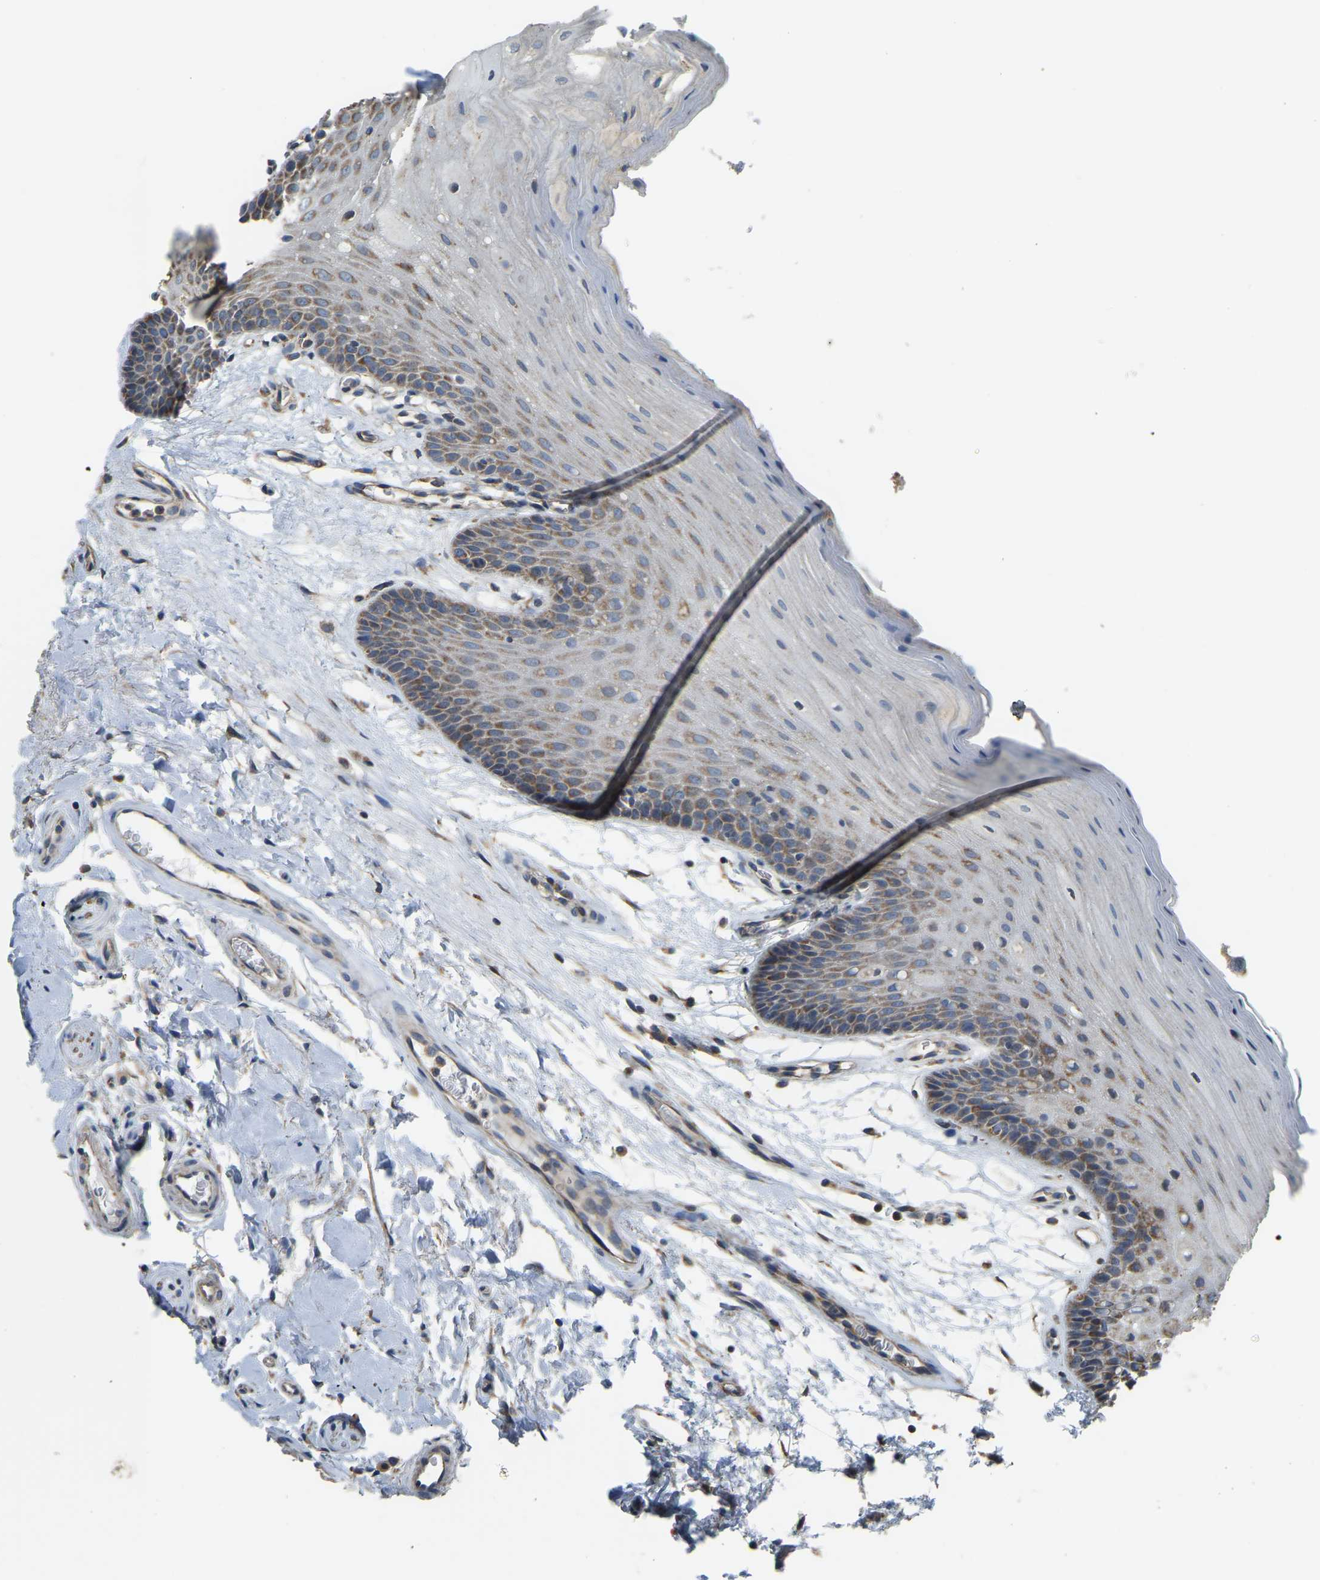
{"staining": {"intensity": "moderate", "quantity": ">75%", "location": "cytoplasmic/membranous"}, "tissue": "oral mucosa", "cell_type": "Squamous epithelial cells", "image_type": "normal", "snomed": [{"axis": "morphology", "description": "Normal tissue, NOS"}, {"axis": "morphology", "description": "Squamous cell carcinoma, NOS"}, {"axis": "topography", "description": "Oral tissue"}, {"axis": "topography", "description": "Head-Neck"}], "caption": "About >75% of squamous epithelial cells in normal human oral mucosa display moderate cytoplasmic/membranous protein staining as visualized by brown immunohistochemical staining.", "gene": "PSMD7", "patient": {"sex": "male", "age": 71}}